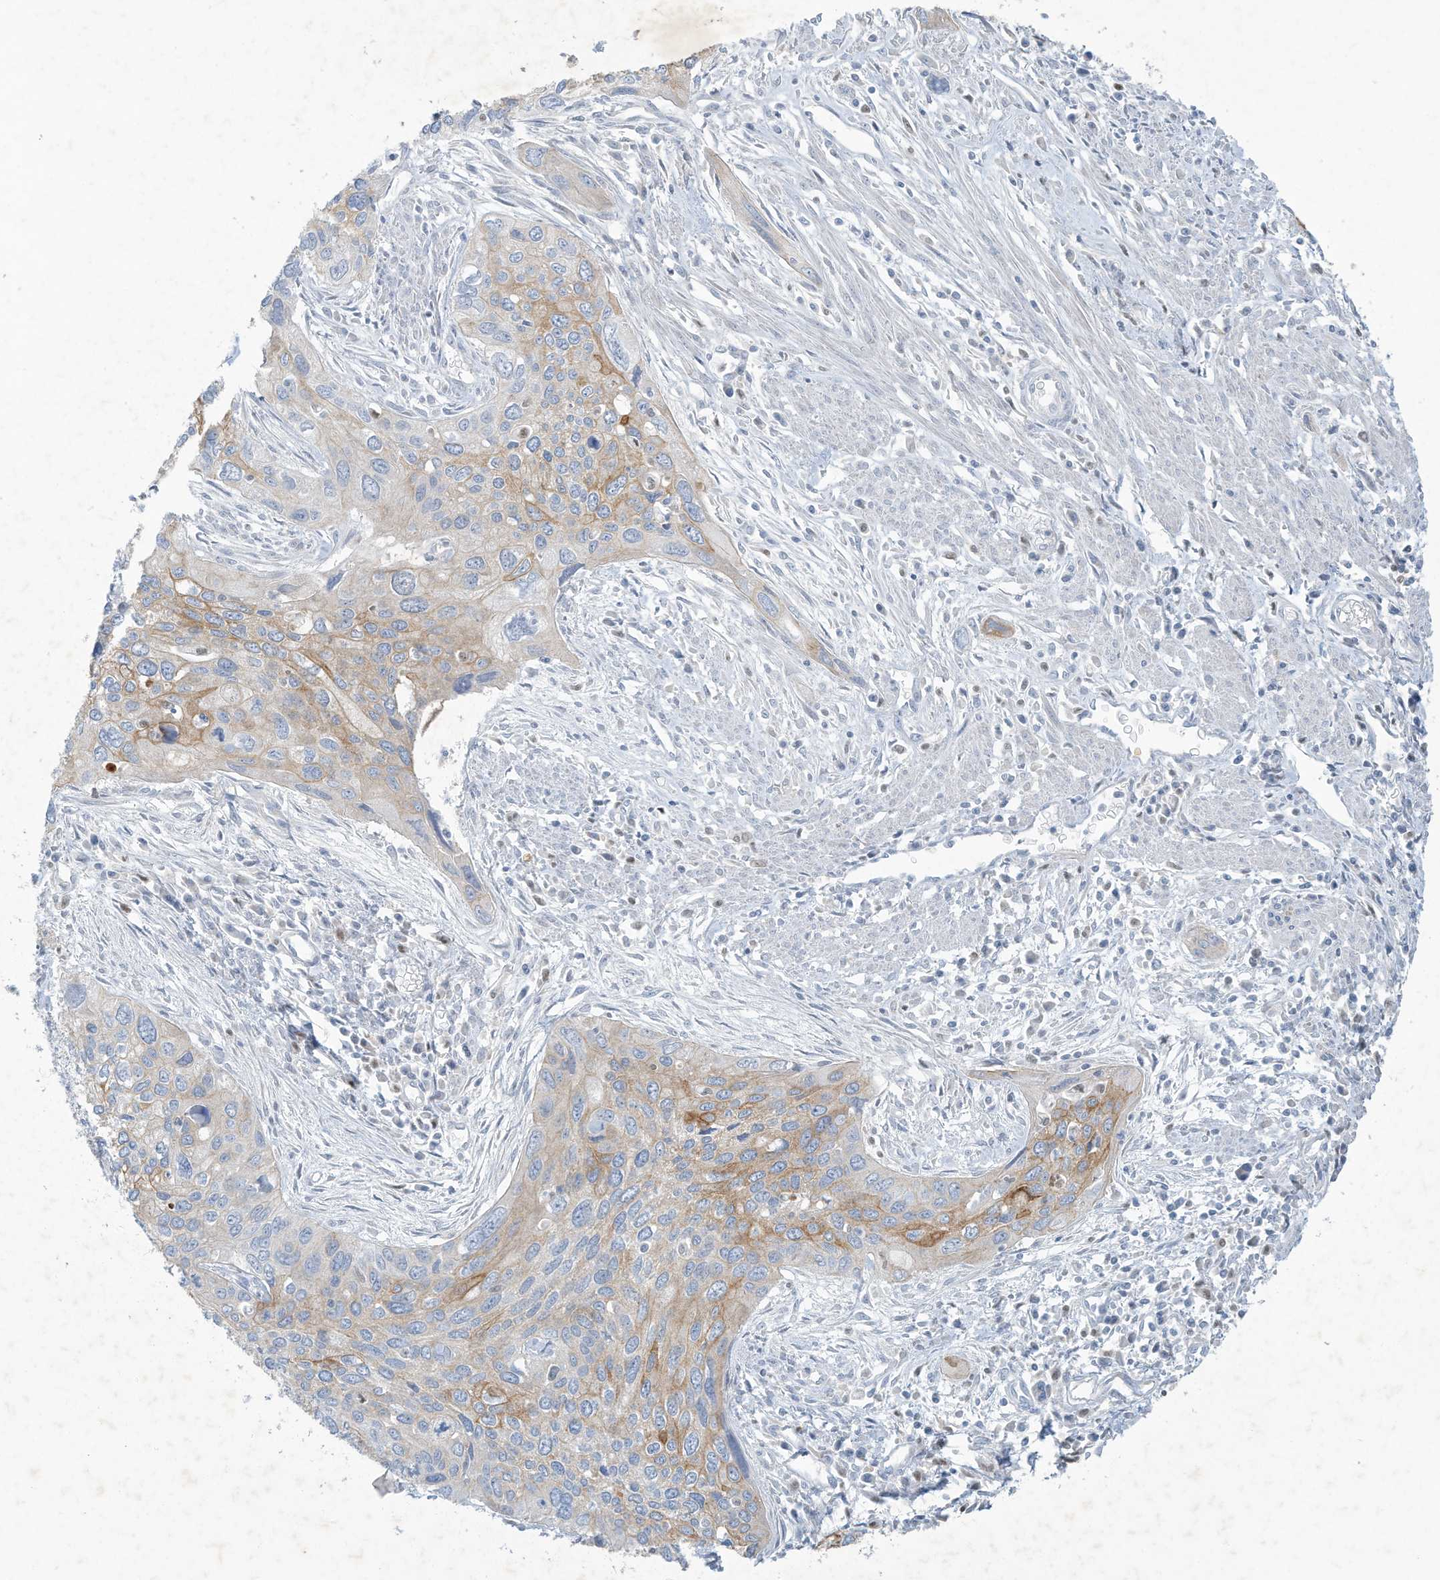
{"staining": {"intensity": "moderate", "quantity": "<25%", "location": "cytoplasmic/membranous"}, "tissue": "cervical cancer", "cell_type": "Tumor cells", "image_type": "cancer", "snomed": [{"axis": "morphology", "description": "Squamous cell carcinoma, NOS"}, {"axis": "topography", "description": "Cervix"}], "caption": "Brown immunohistochemical staining in human cervical cancer (squamous cell carcinoma) reveals moderate cytoplasmic/membranous staining in approximately <25% of tumor cells.", "gene": "TUBE1", "patient": {"sex": "female", "age": 55}}